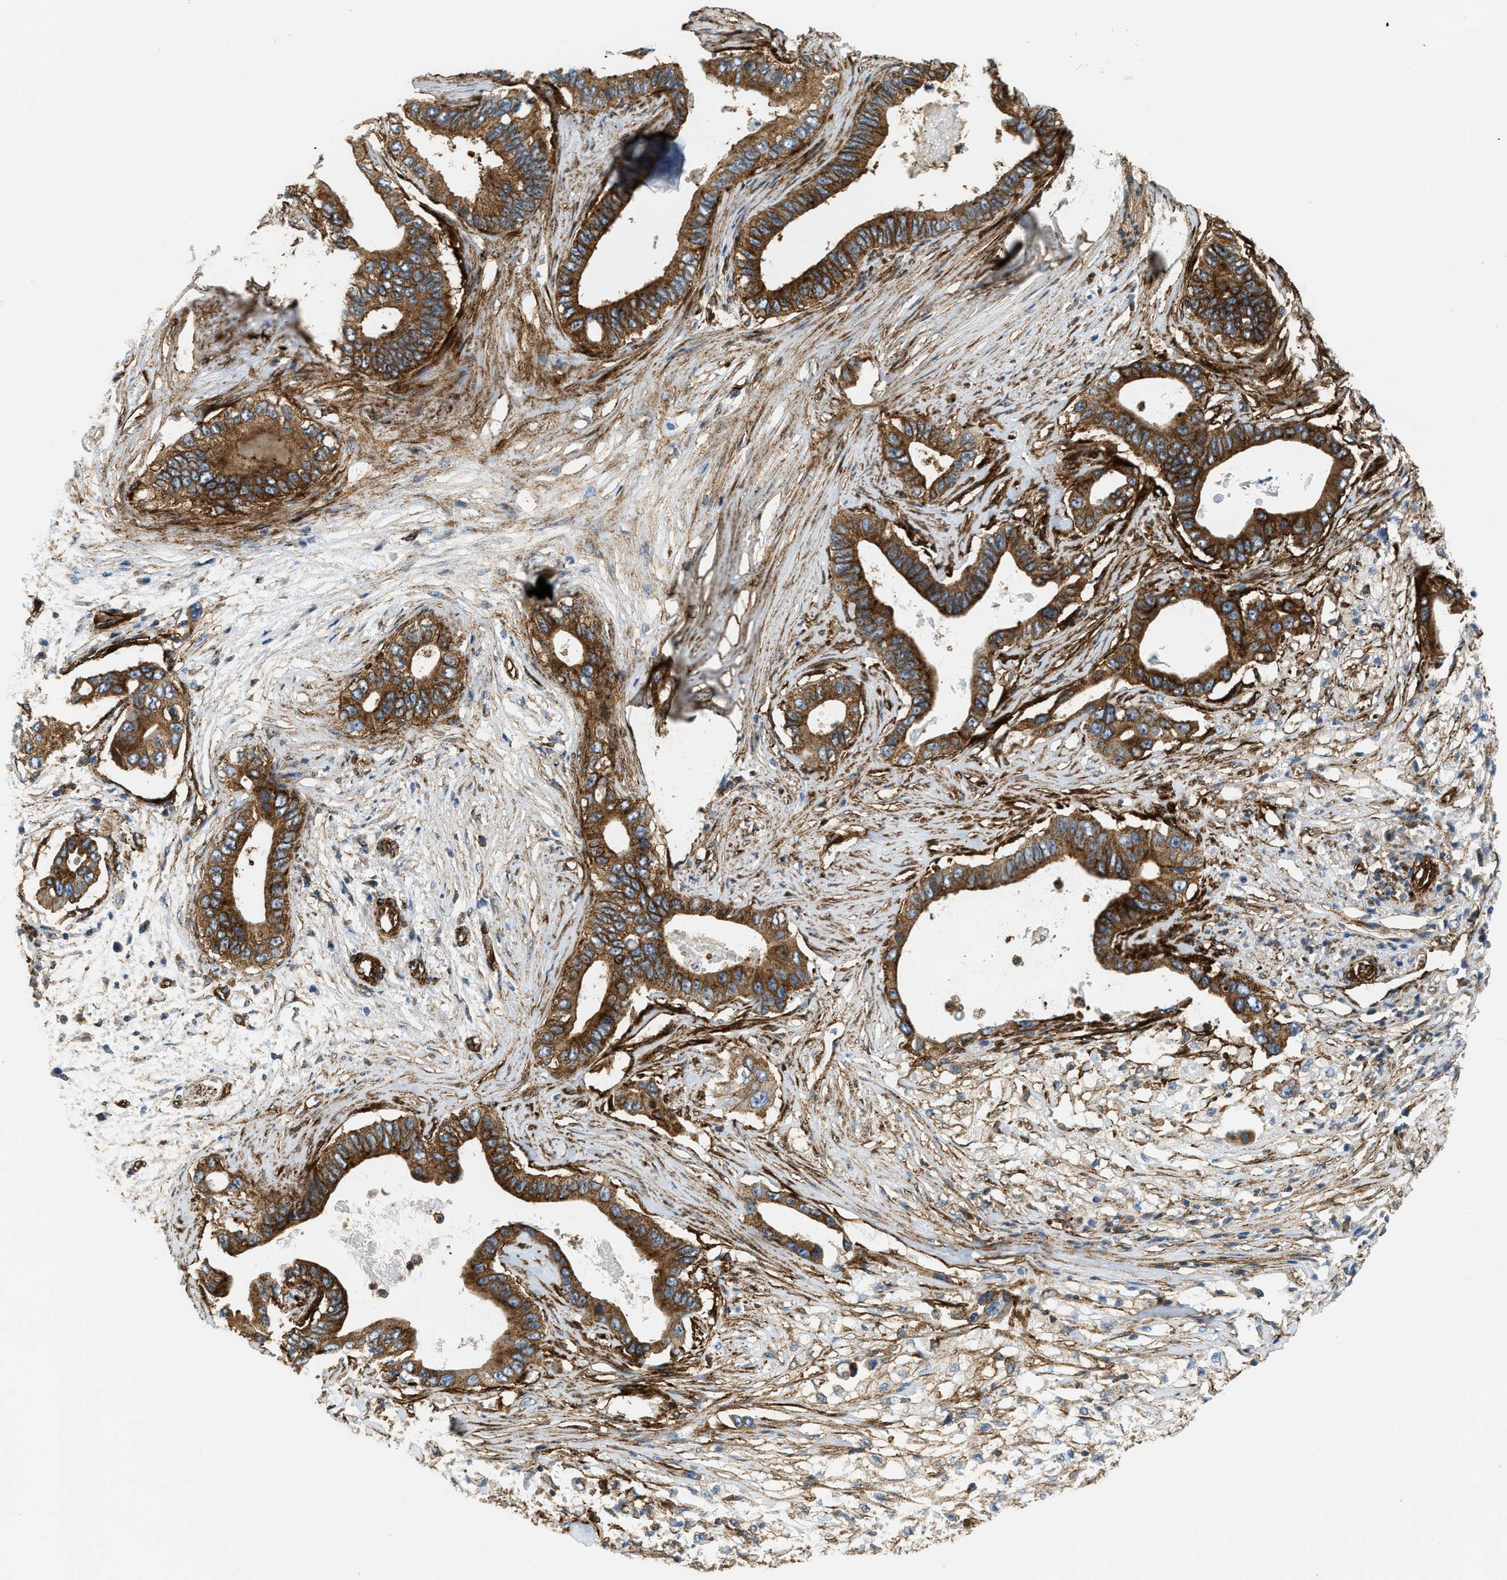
{"staining": {"intensity": "strong", "quantity": ">75%", "location": "cytoplasmic/membranous"}, "tissue": "pancreatic cancer", "cell_type": "Tumor cells", "image_type": "cancer", "snomed": [{"axis": "morphology", "description": "Adenocarcinoma, NOS"}, {"axis": "topography", "description": "Pancreas"}], "caption": "Immunohistochemical staining of pancreatic cancer (adenocarcinoma) exhibits high levels of strong cytoplasmic/membranous staining in approximately >75% of tumor cells. (IHC, brightfield microscopy, high magnification).", "gene": "HIP1", "patient": {"sex": "male", "age": 77}}